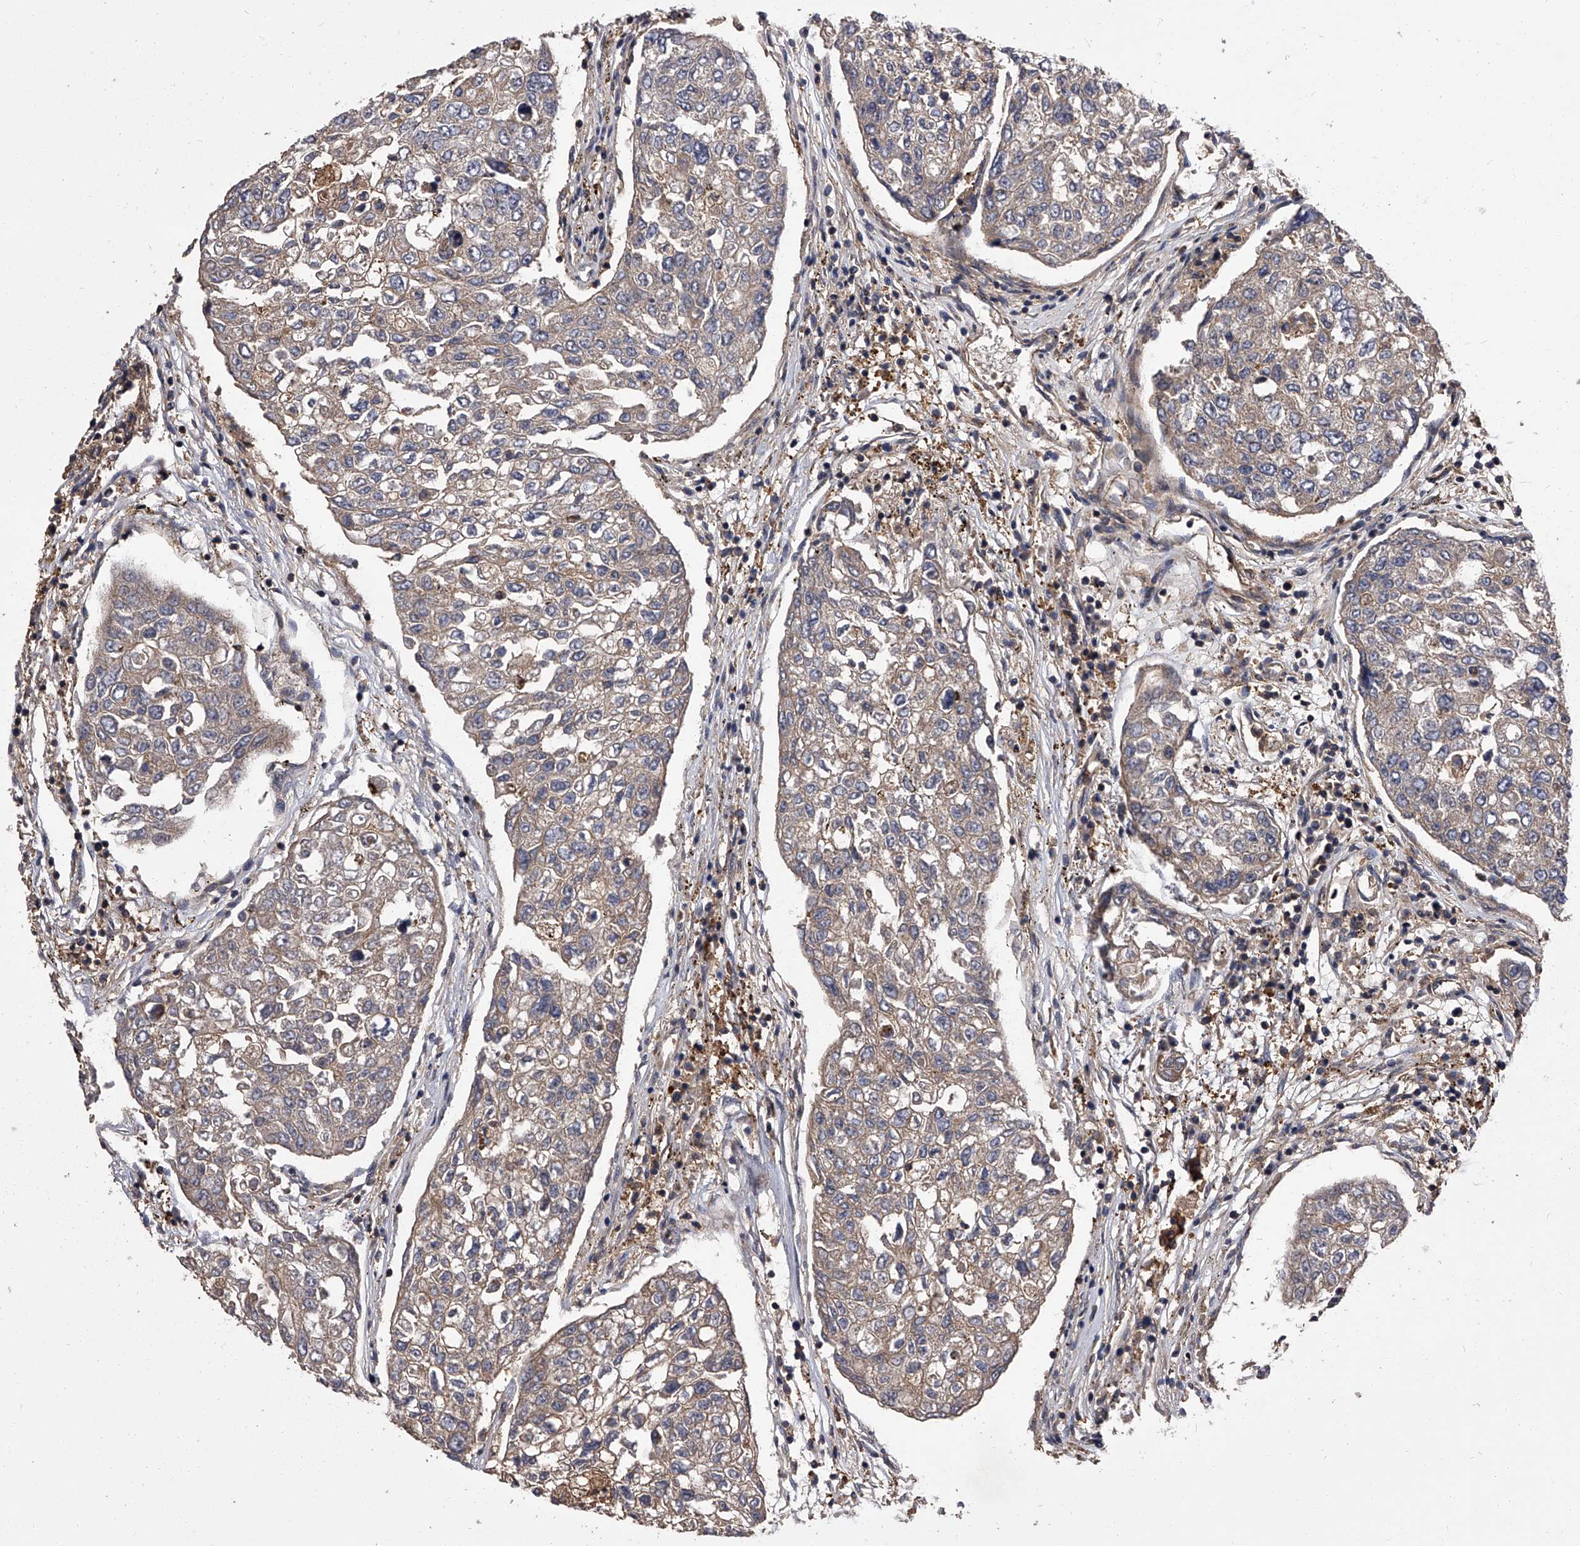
{"staining": {"intensity": "weak", "quantity": "25%-75%", "location": "cytoplasmic/membranous"}, "tissue": "urothelial cancer", "cell_type": "Tumor cells", "image_type": "cancer", "snomed": [{"axis": "morphology", "description": "Urothelial carcinoma, High grade"}, {"axis": "topography", "description": "Lymph node"}, {"axis": "topography", "description": "Urinary bladder"}], "caption": "Tumor cells exhibit low levels of weak cytoplasmic/membranous expression in approximately 25%-75% of cells in human urothelial cancer. The protein is stained brown, and the nuclei are stained in blue (DAB IHC with brightfield microscopy, high magnification).", "gene": "STK36", "patient": {"sex": "male", "age": 51}}